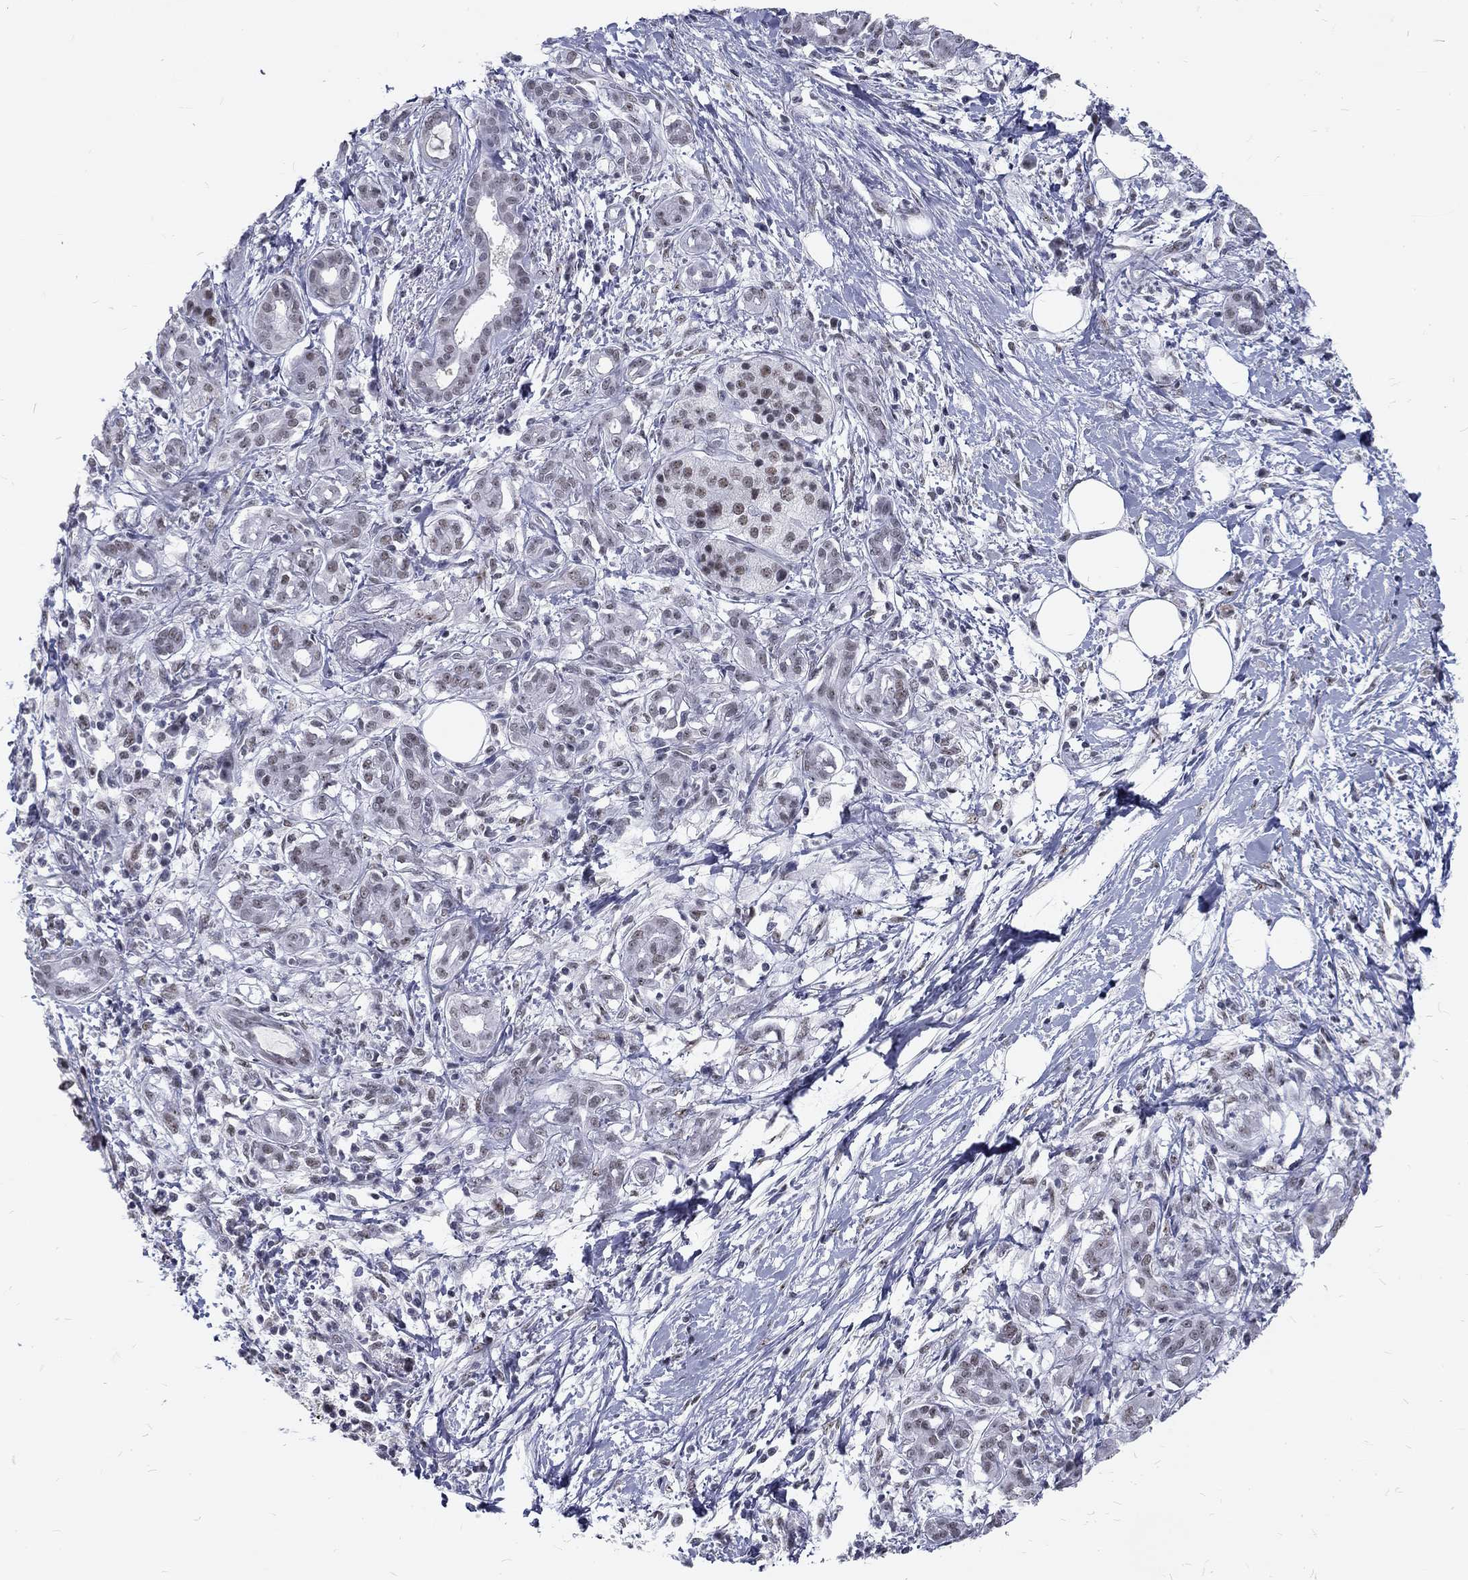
{"staining": {"intensity": "weak", "quantity": "<25%", "location": "nuclear"}, "tissue": "pancreatic cancer", "cell_type": "Tumor cells", "image_type": "cancer", "snomed": [{"axis": "morphology", "description": "Adenocarcinoma, NOS"}, {"axis": "topography", "description": "Pancreas"}], "caption": "Immunohistochemistry photomicrograph of neoplastic tissue: pancreatic cancer stained with DAB (3,3'-diaminobenzidine) exhibits no significant protein expression in tumor cells.", "gene": "SNORC", "patient": {"sex": "male", "age": 72}}